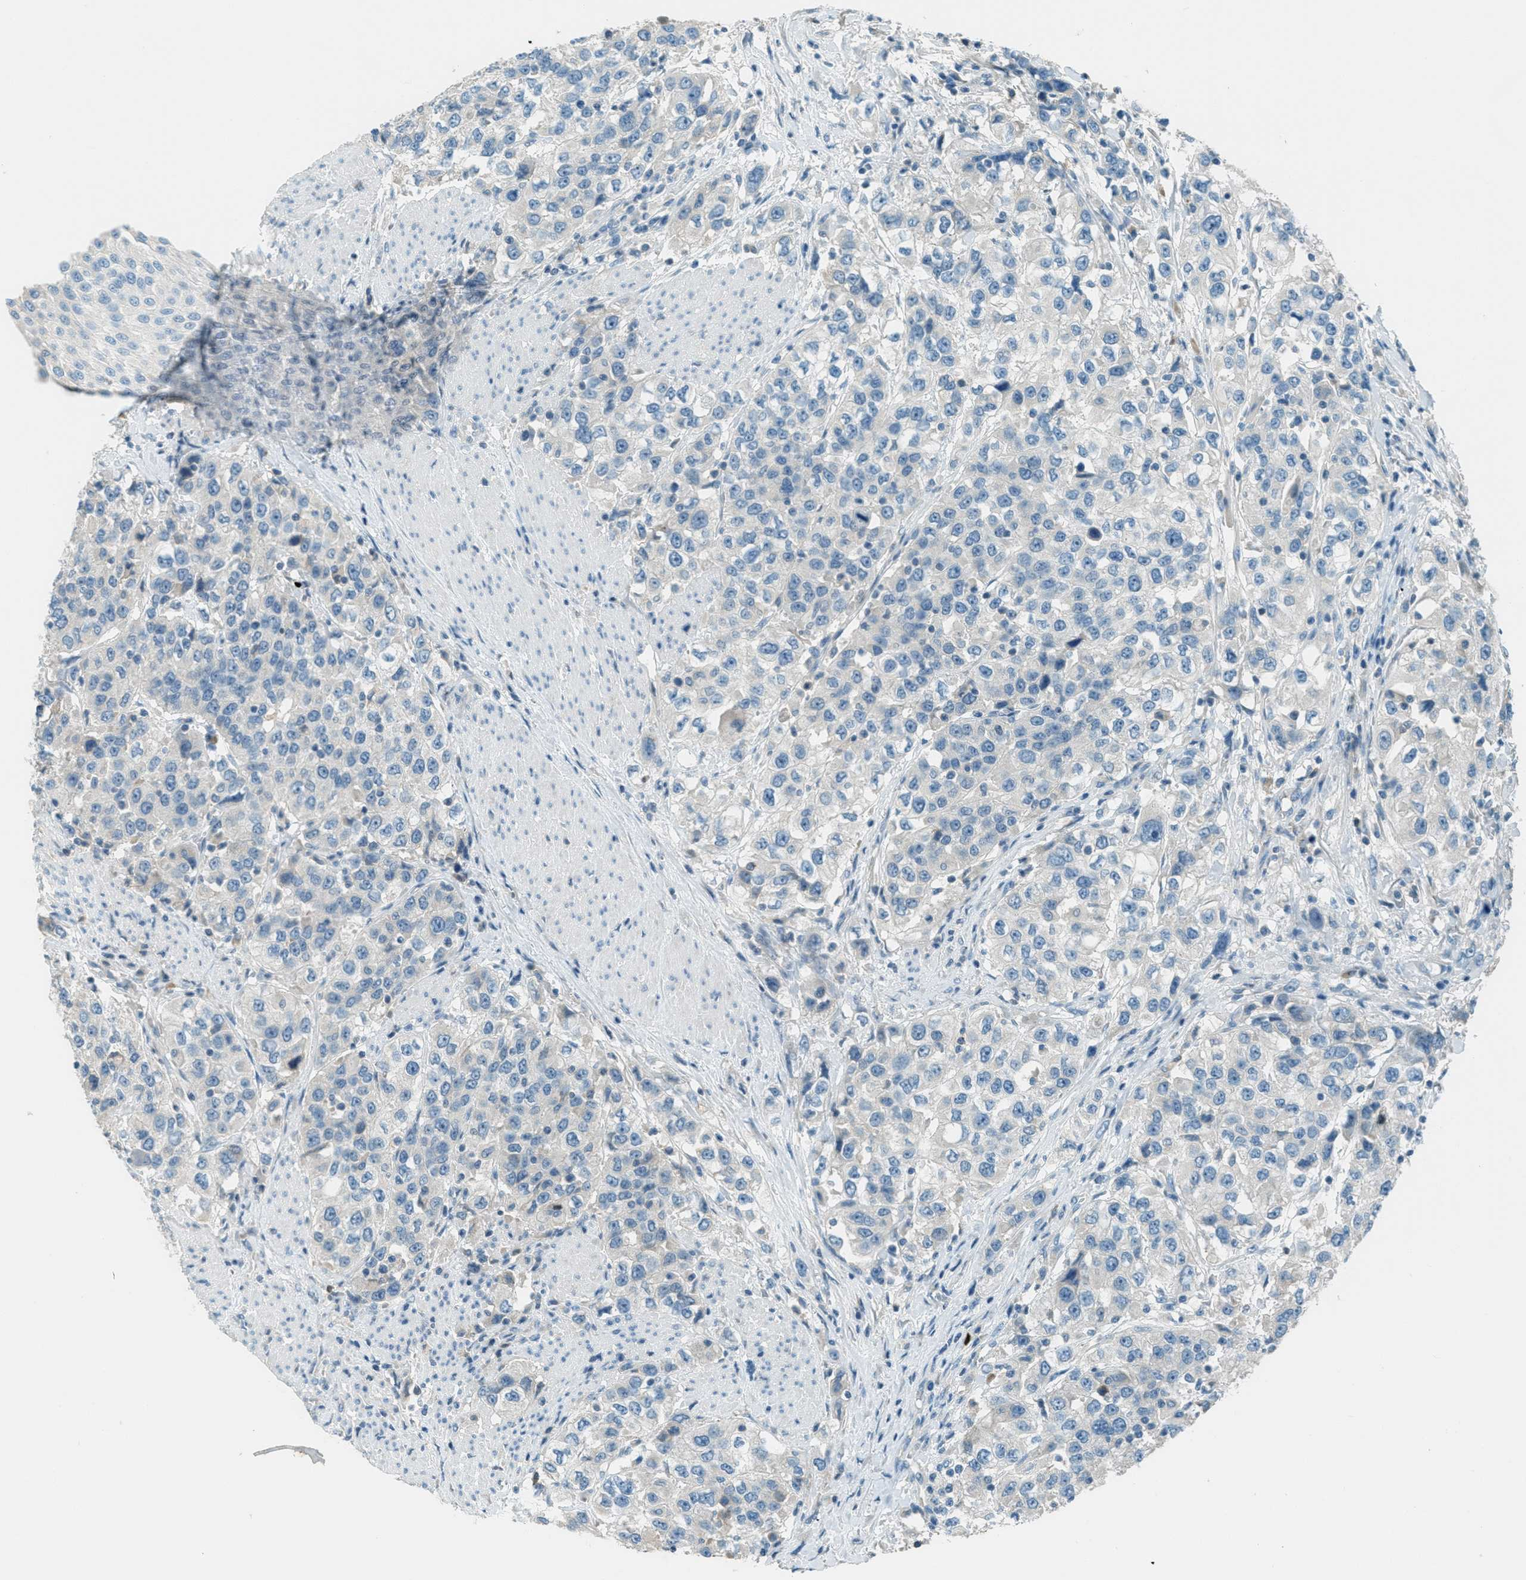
{"staining": {"intensity": "negative", "quantity": "none", "location": "none"}, "tissue": "urothelial cancer", "cell_type": "Tumor cells", "image_type": "cancer", "snomed": [{"axis": "morphology", "description": "Urothelial carcinoma, High grade"}, {"axis": "topography", "description": "Urinary bladder"}], "caption": "This is a image of immunohistochemistry (IHC) staining of urothelial cancer, which shows no expression in tumor cells.", "gene": "MSLN", "patient": {"sex": "female", "age": 80}}